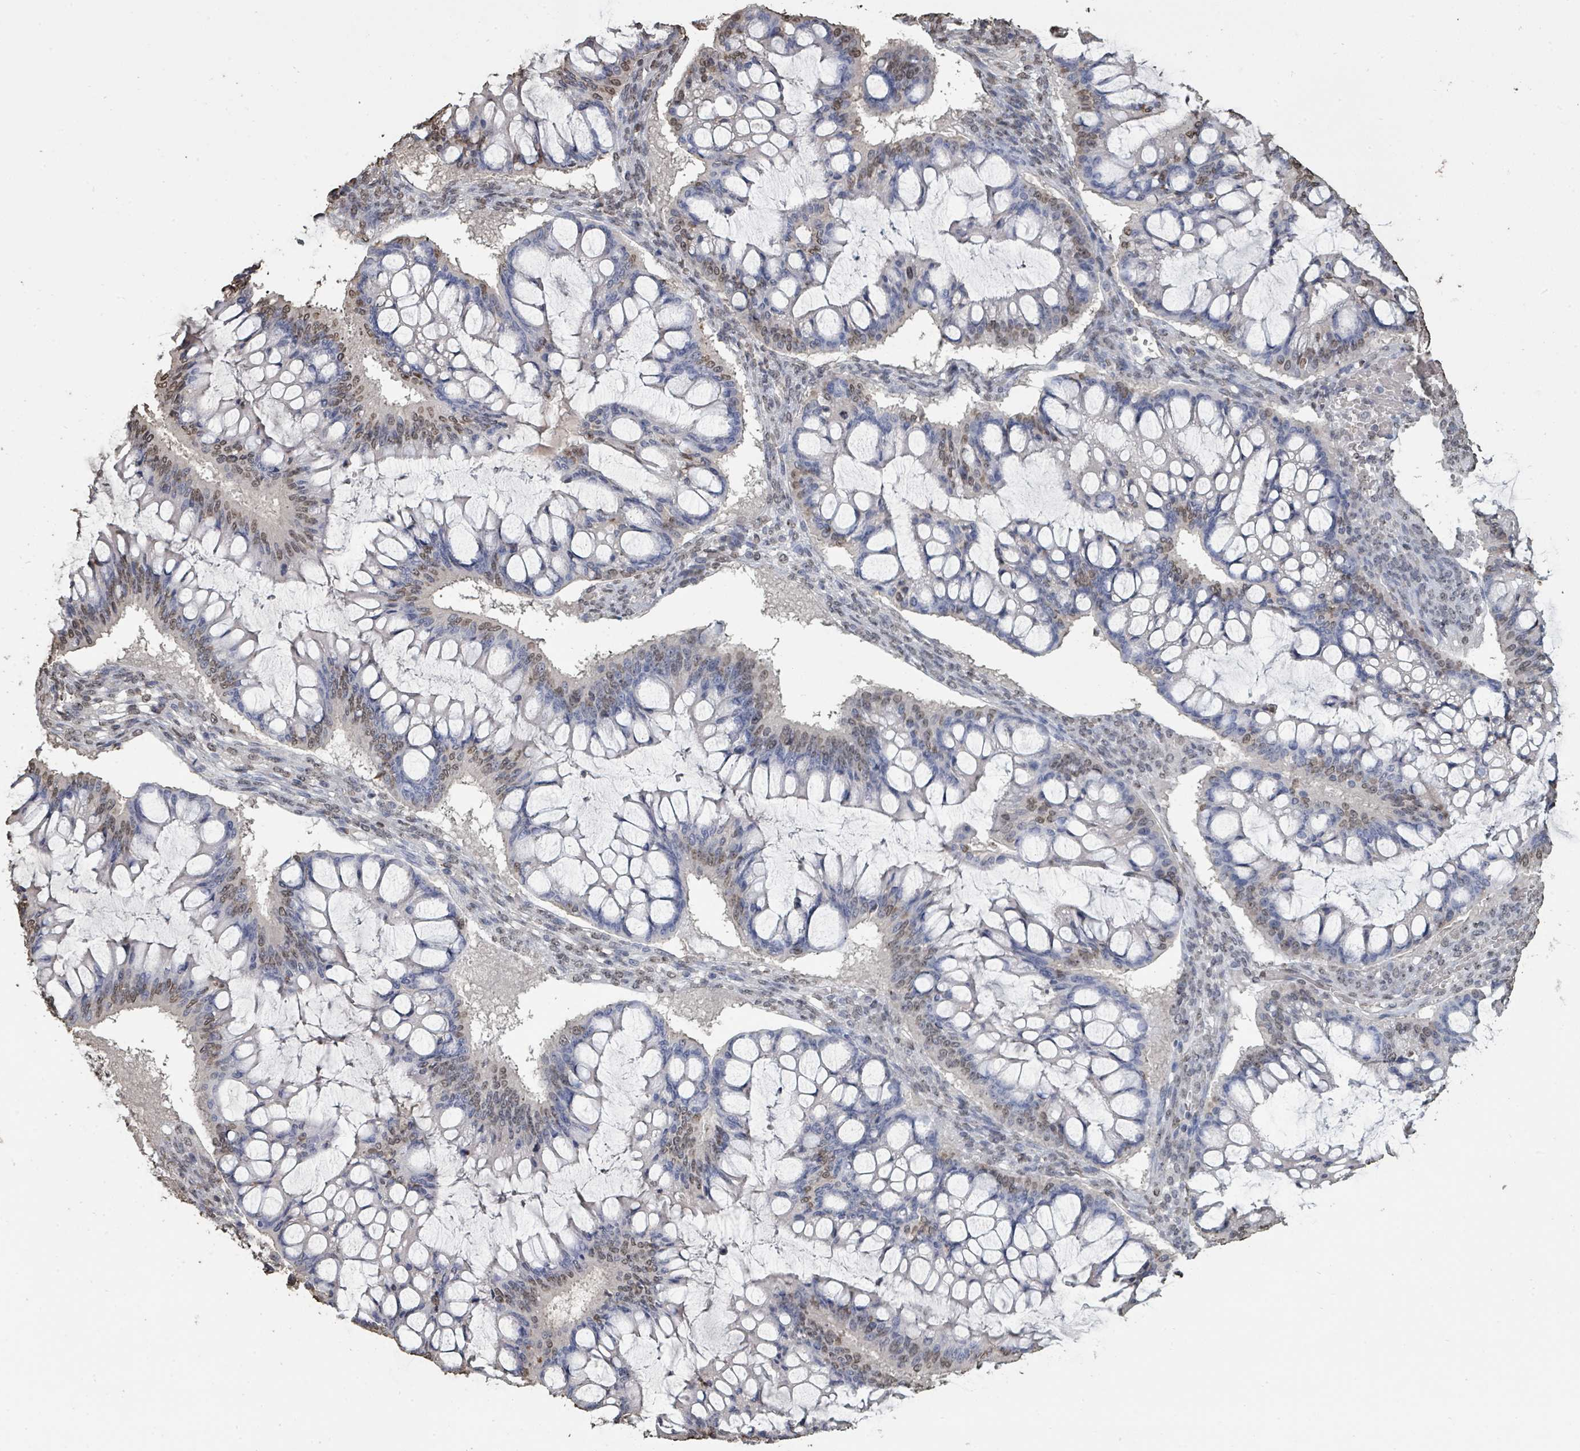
{"staining": {"intensity": "weak", "quantity": "25%-75%", "location": "nuclear"}, "tissue": "ovarian cancer", "cell_type": "Tumor cells", "image_type": "cancer", "snomed": [{"axis": "morphology", "description": "Cystadenocarcinoma, mucinous, NOS"}, {"axis": "topography", "description": "Ovary"}], "caption": "The histopathology image shows a brown stain indicating the presence of a protein in the nuclear of tumor cells in ovarian cancer.", "gene": "MRPS12", "patient": {"sex": "female", "age": 73}}